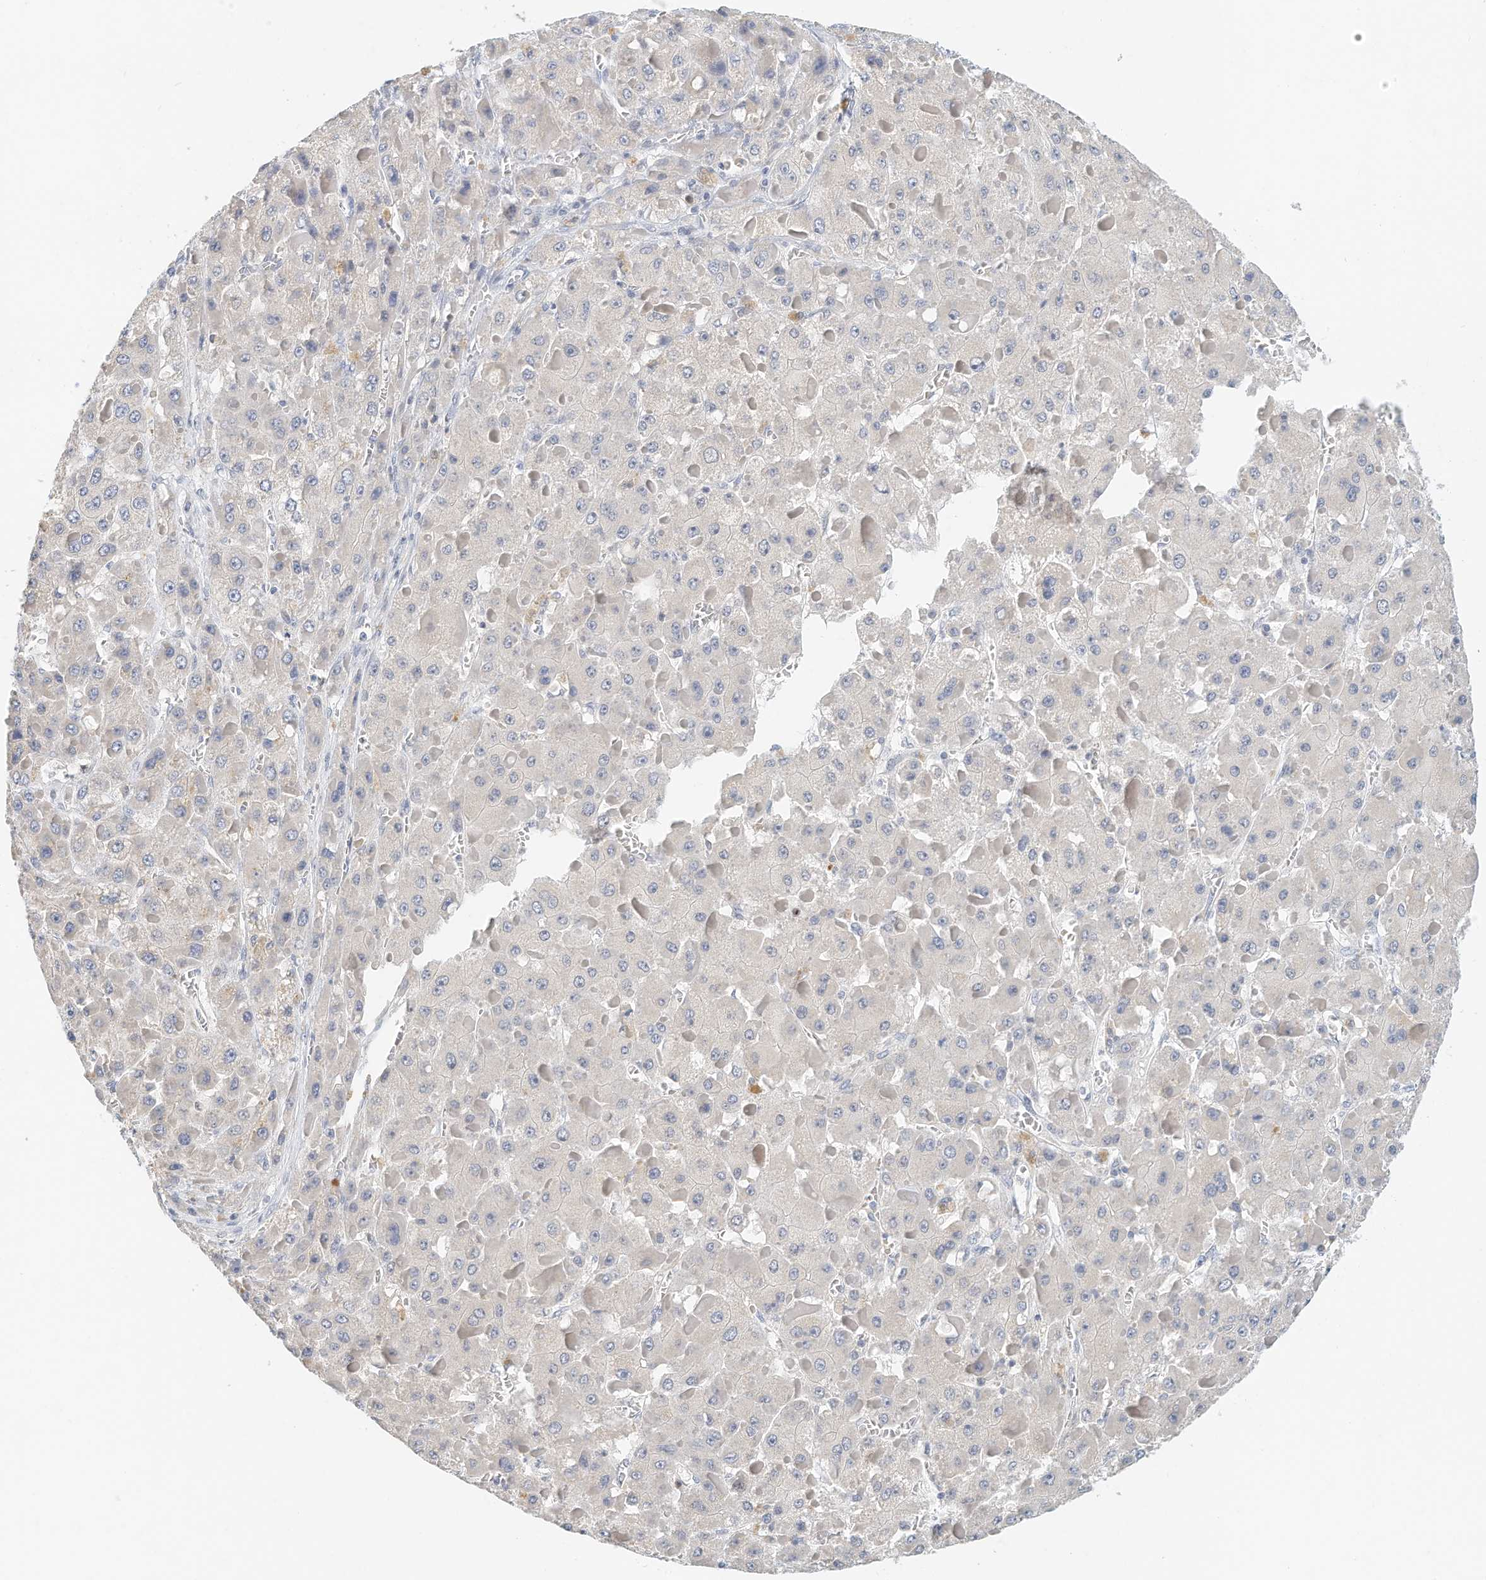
{"staining": {"intensity": "negative", "quantity": "none", "location": "none"}, "tissue": "liver cancer", "cell_type": "Tumor cells", "image_type": "cancer", "snomed": [{"axis": "morphology", "description": "Carcinoma, Hepatocellular, NOS"}, {"axis": "topography", "description": "Liver"}], "caption": "Immunohistochemistry histopathology image of neoplastic tissue: liver cancer stained with DAB (3,3'-diaminobenzidine) exhibits no significant protein positivity in tumor cells. Nuclei are stained in blue.", "gene": "MICAL1", "patient": {"sex": "female", "age": 73}}